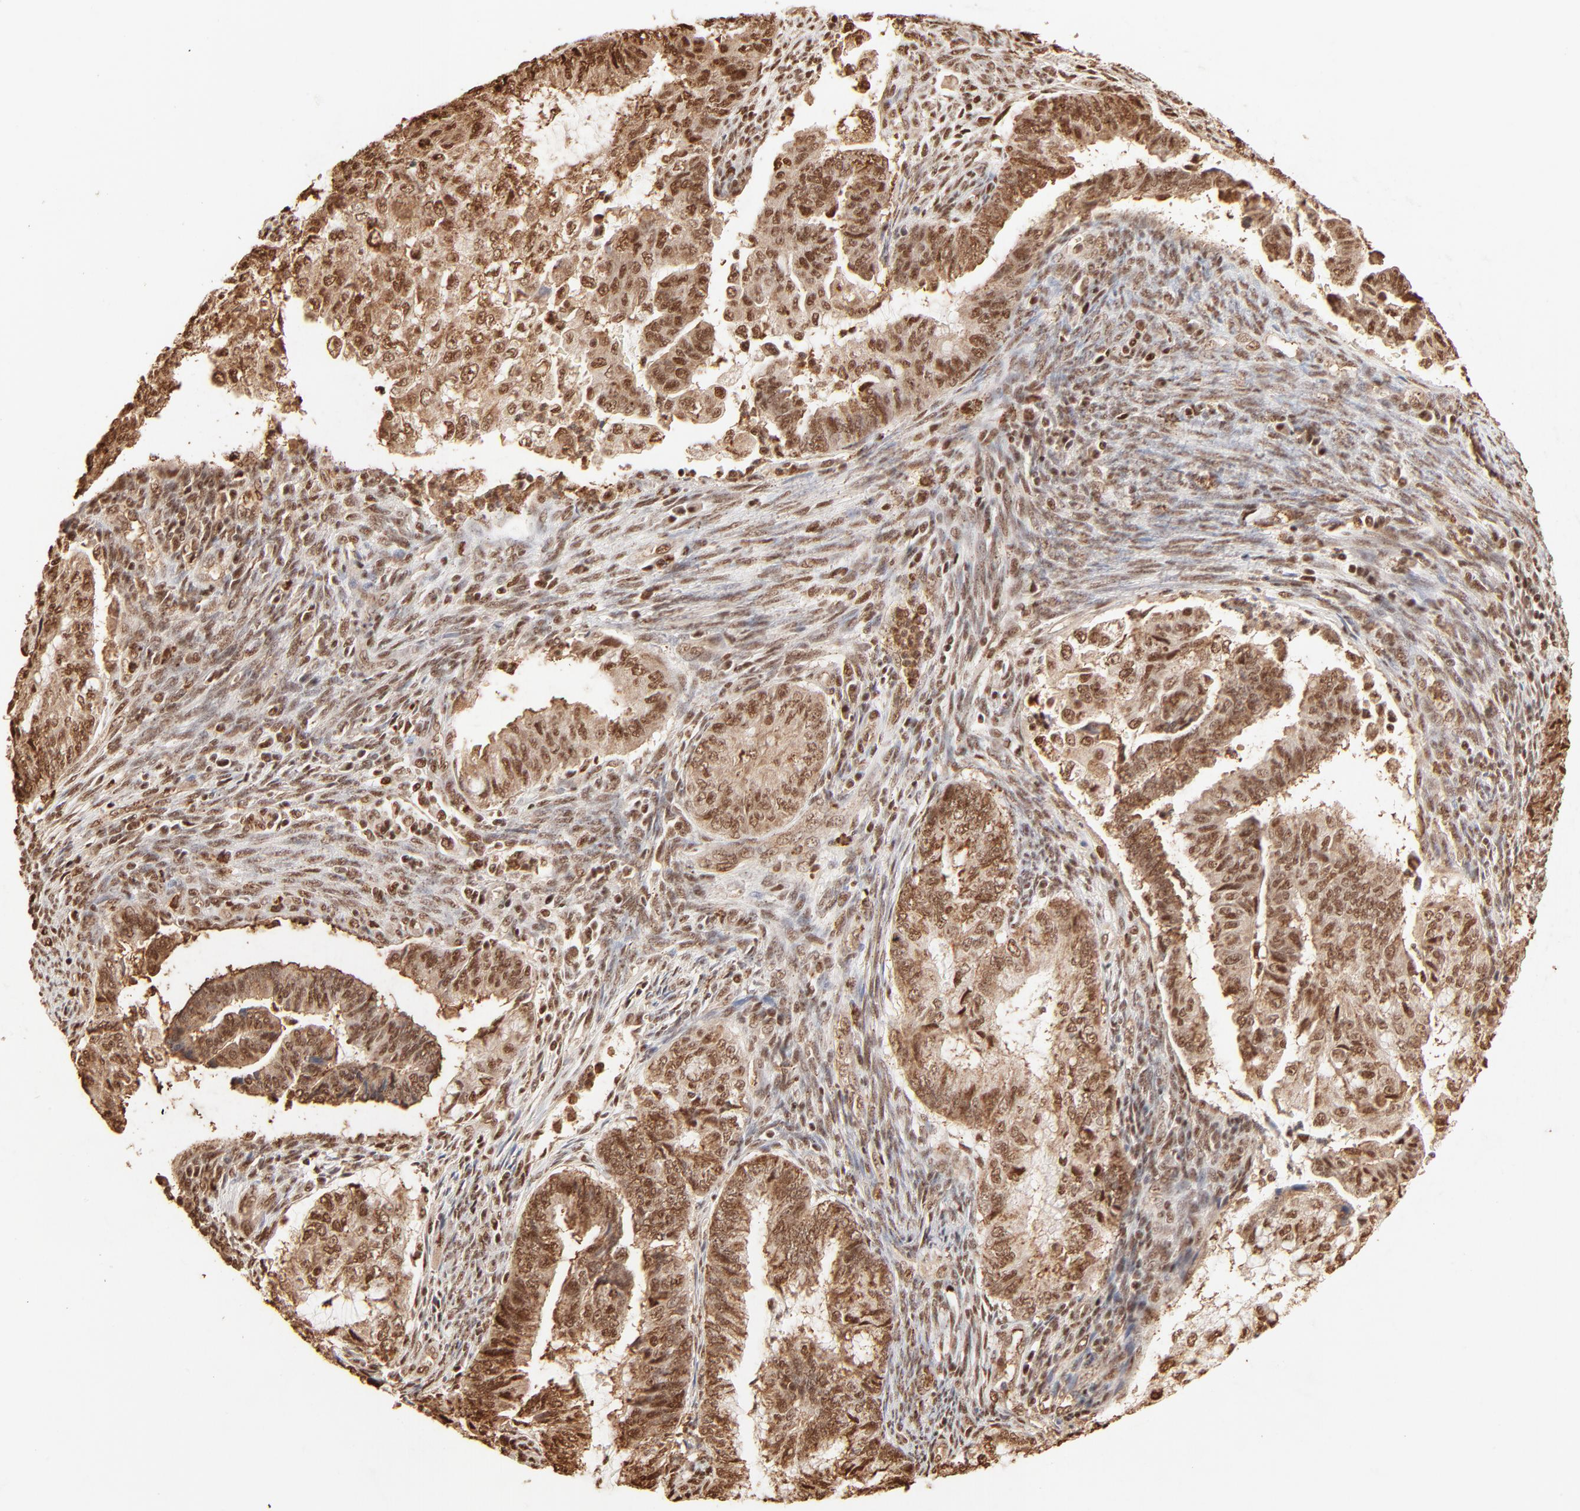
{"staining": {"intensity": "strong", "quantity": ">75%", "location": "cytoplasmic/membranous,nuclear"}, "tissue": "endometrial cancer", "cell_type": "Tumor cells", "image_type": "cancer", "snomed": [{"axis": "morphology", "description": "Adenocarcinoma, NOS"}, {"axis": "topography", "description": "Endometrium"}], "caption": "A high-resolution image shows immunohistochemistry (IHC) staining of endometrial adenocarcinoma, which demonstrates strong cytoplasmic/membranous and nuclear positivity in about >75% of tumor cells. The protein is shown in brown color, while the nuclei are stained blue.", "gene": "FAM50A", "patient": {"sex": "female", "age": 75}}